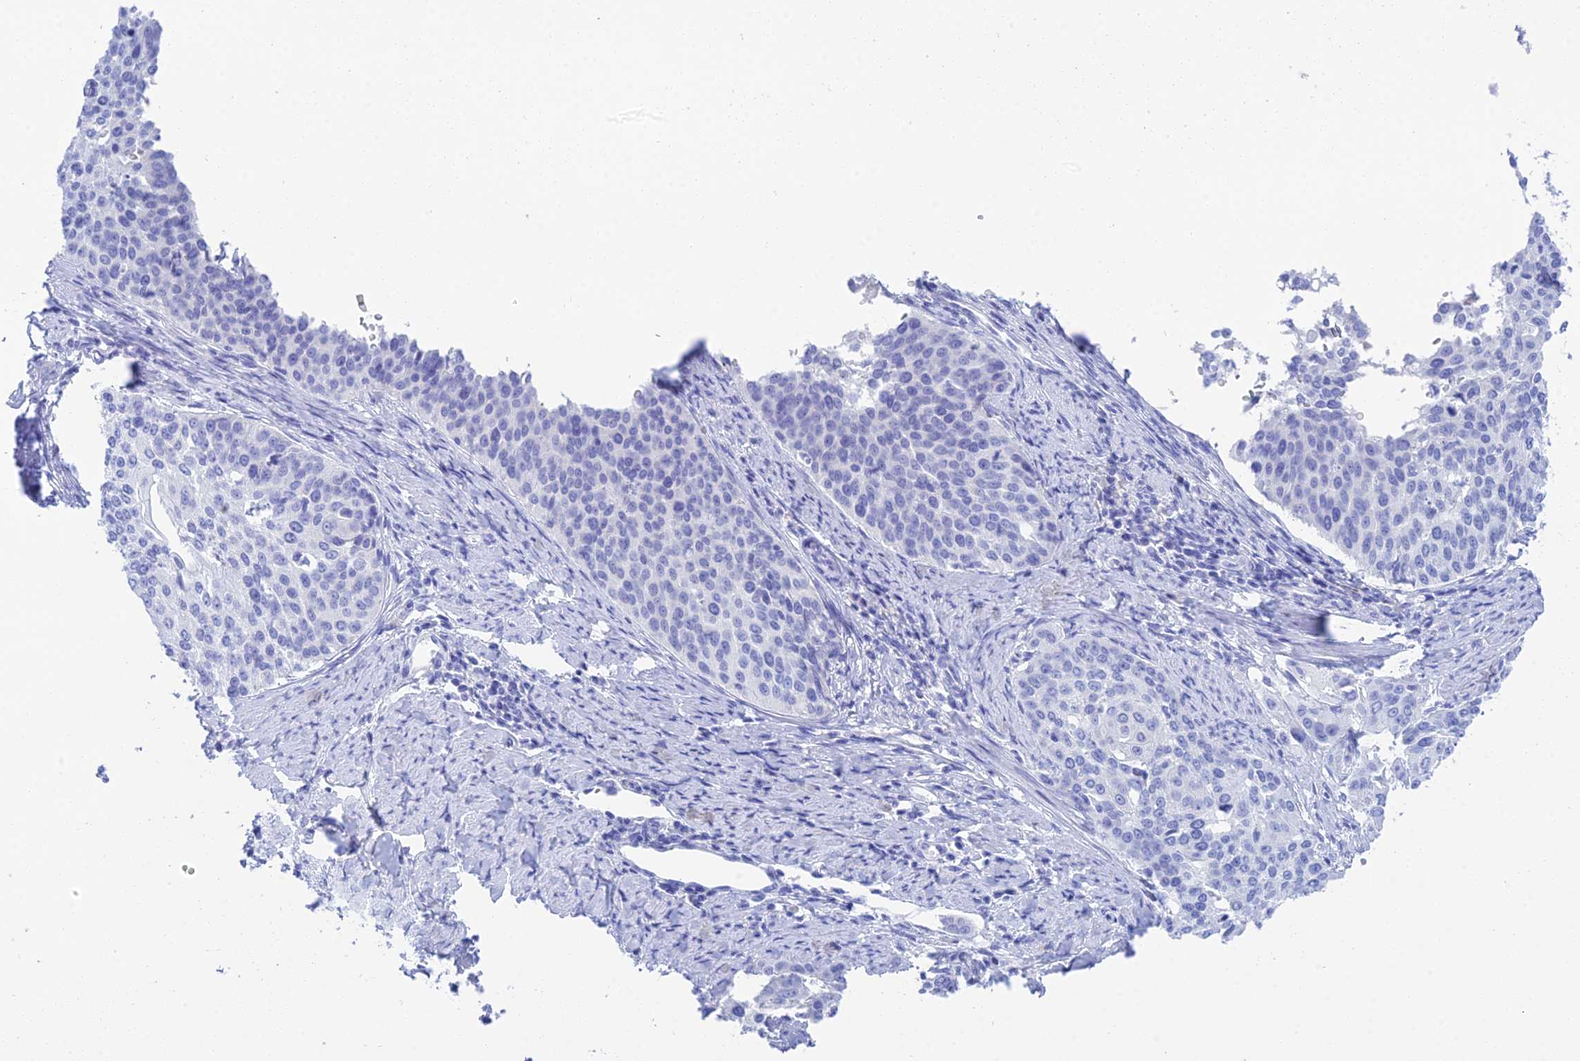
{"staining": {"intensity": "negative", "quantity": "none", "location": "none"}, "tissue": "cervical cancer", "cell_type": "Tumor cells", "image_type": "cancer", "snomed": [{"axis": "morphology", "description": "Squamous cell carcinoma, NOS"}, {"axis": "topography", "description": "Cervix"}], "caption": "The image demonstrates no staining of tumor cells in cervical squamous cell carcinoma.", "gene": "REG1A", "patient": {"sex": "female", "age": 44}}